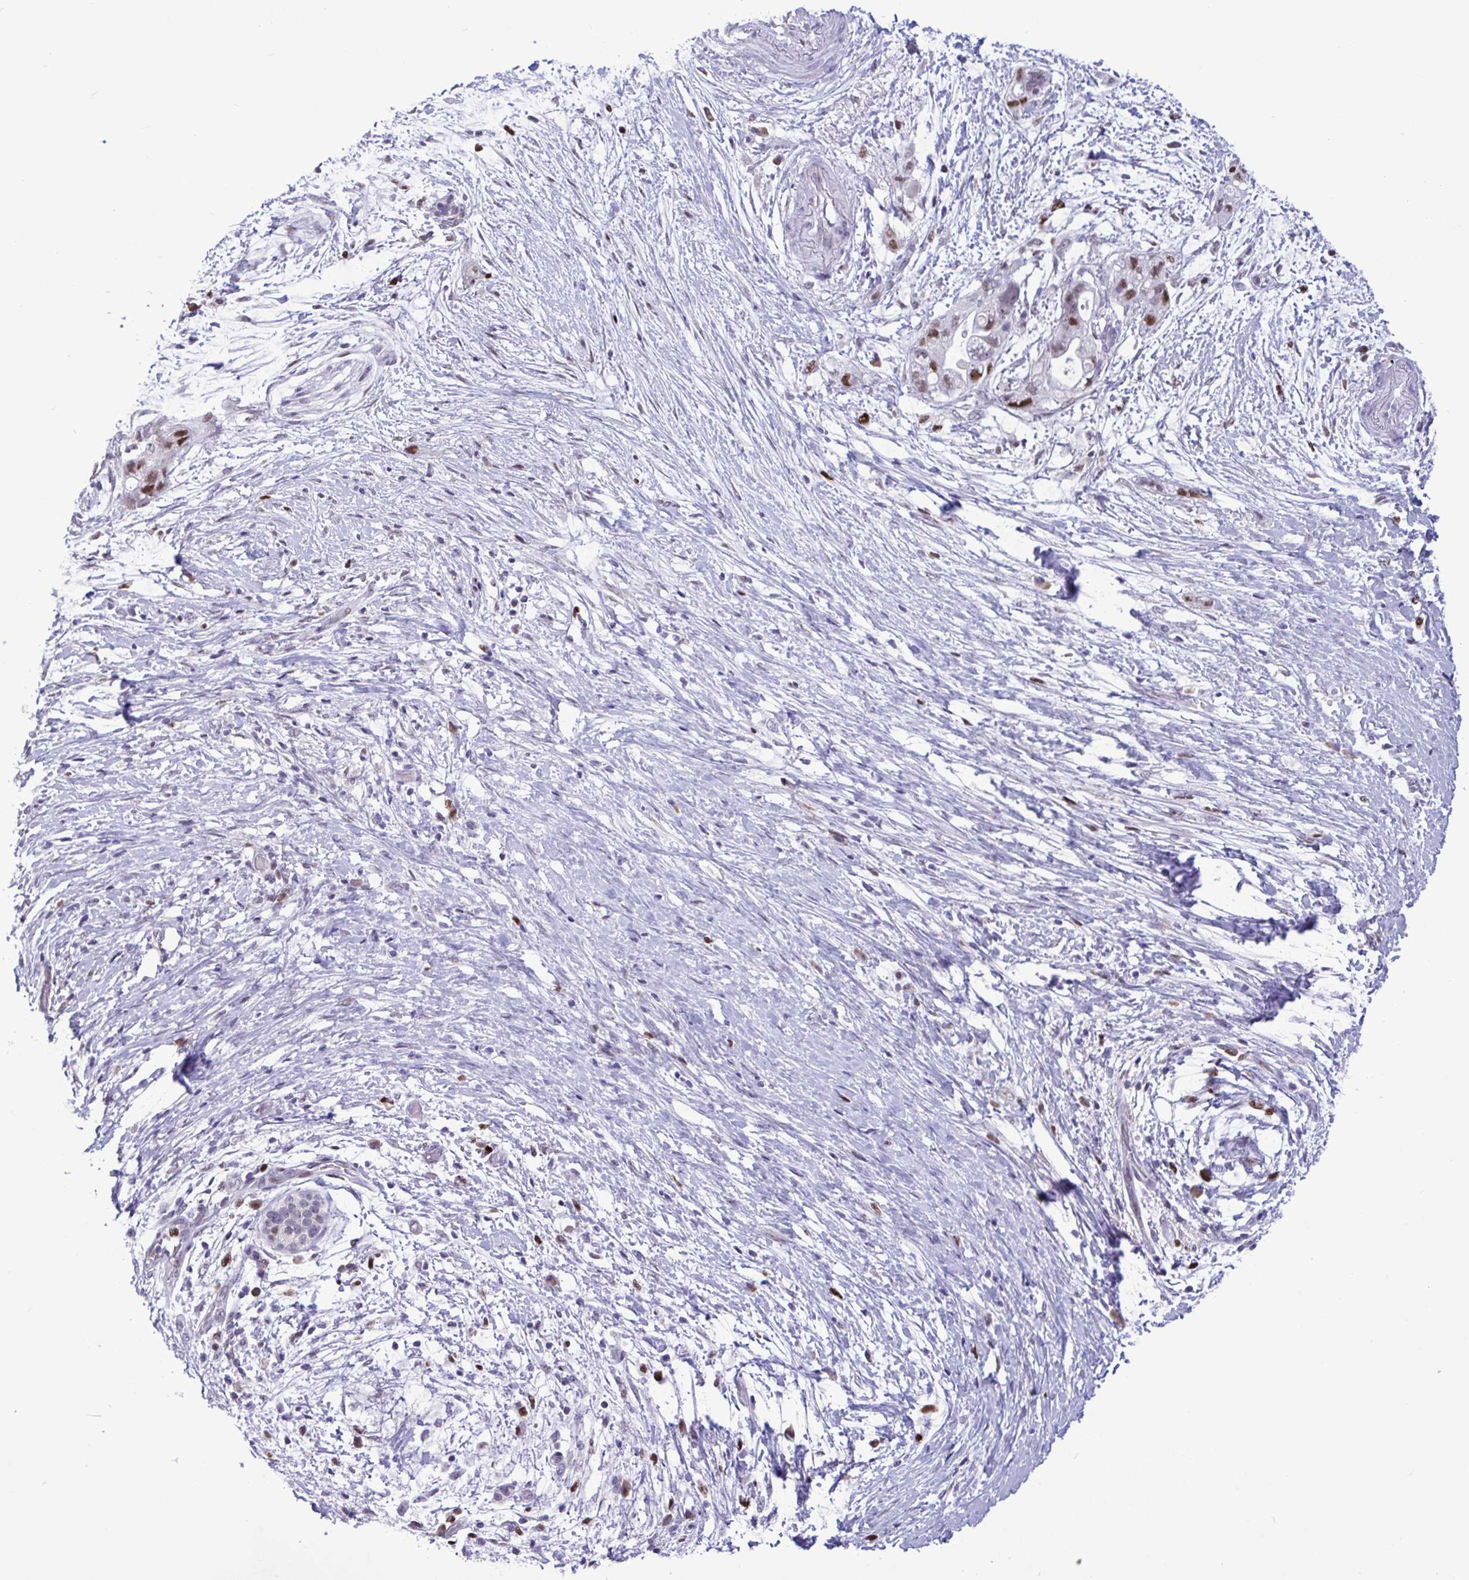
{"staining": {"intensity": "strong", "quantity": ">75%", "location": "nuclear"}, "tissue": "pancreatic cancer", "cell_type": "Tumor cells", "image_type": "cancer", "snomed": [{"axis": "morphology", "description": "Adenocarcinoma, NOS"}, {"axis": "topography", "description": "Pancreas"}], "caption": "Adenocarcinoma (pancreatic) tissue reveals strong nuclear positivity in about >75% of tumor cells The staining was performed using DAB (3,3'-diaminobenzidine), with brown indicating positive protein expression. Nuclei are stained blue with hematoxylin.", "gene": "C1QL2", "patient": {"sex": "female", "age": 72}}